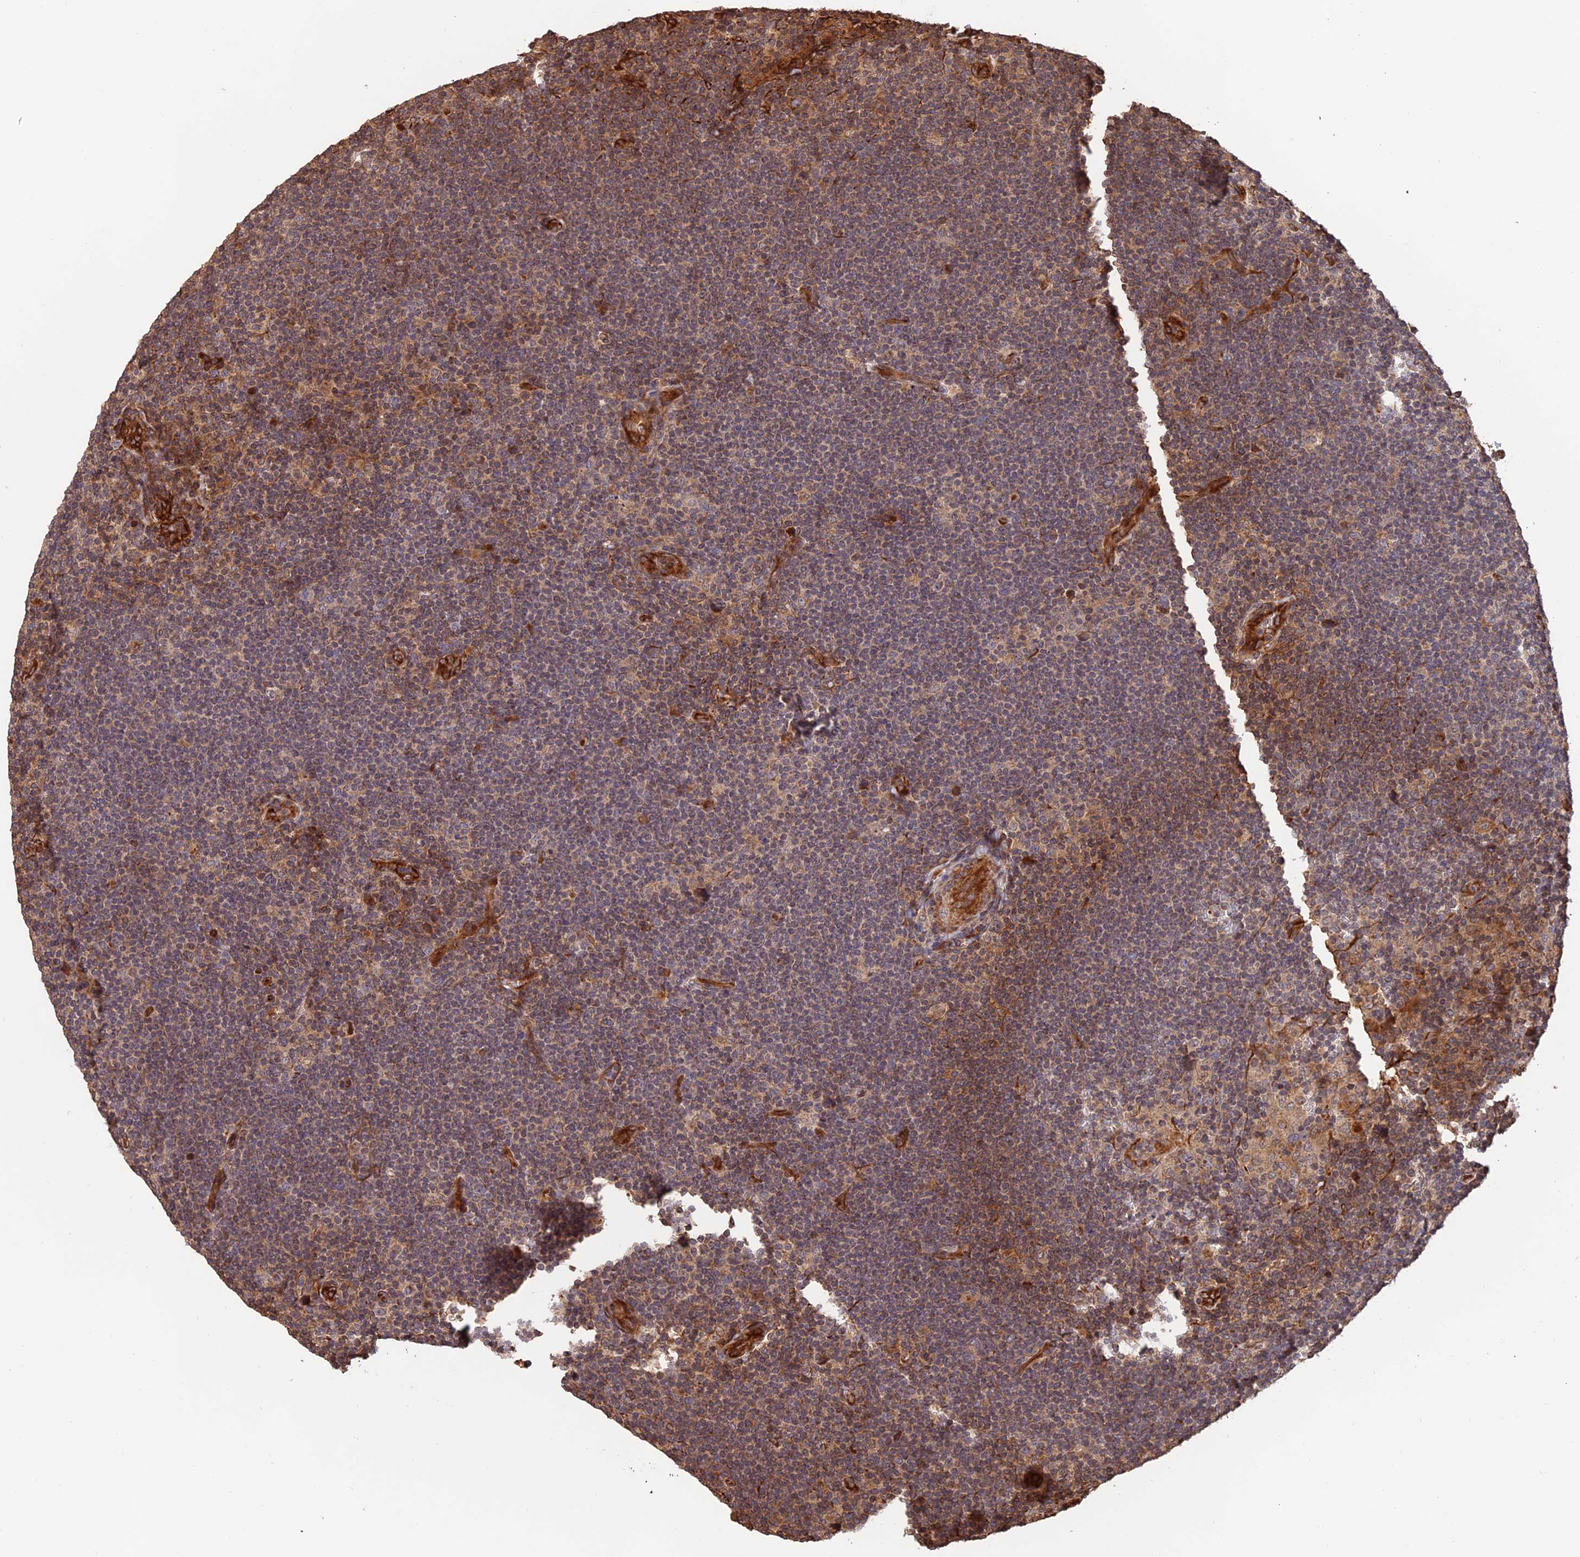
{"staining": {"intensity": "weak", "quantity": "<25%", "location": "cytoplasmic/membranous"}, "tissue": "lymphoma", "cell_type": "Tumor cells", "image_type": "cancer", "snomed": [{"axis": "morphology", "description": "Hodgkin's disease, NOS"}, {"axis": "topography", "description": "Lymph node"}], "caption": "Image shows no significant protein staining in tumor cells of lymphoma.", "gene": "CREBL2", "patient": {"sex": "female", "age": 57}}